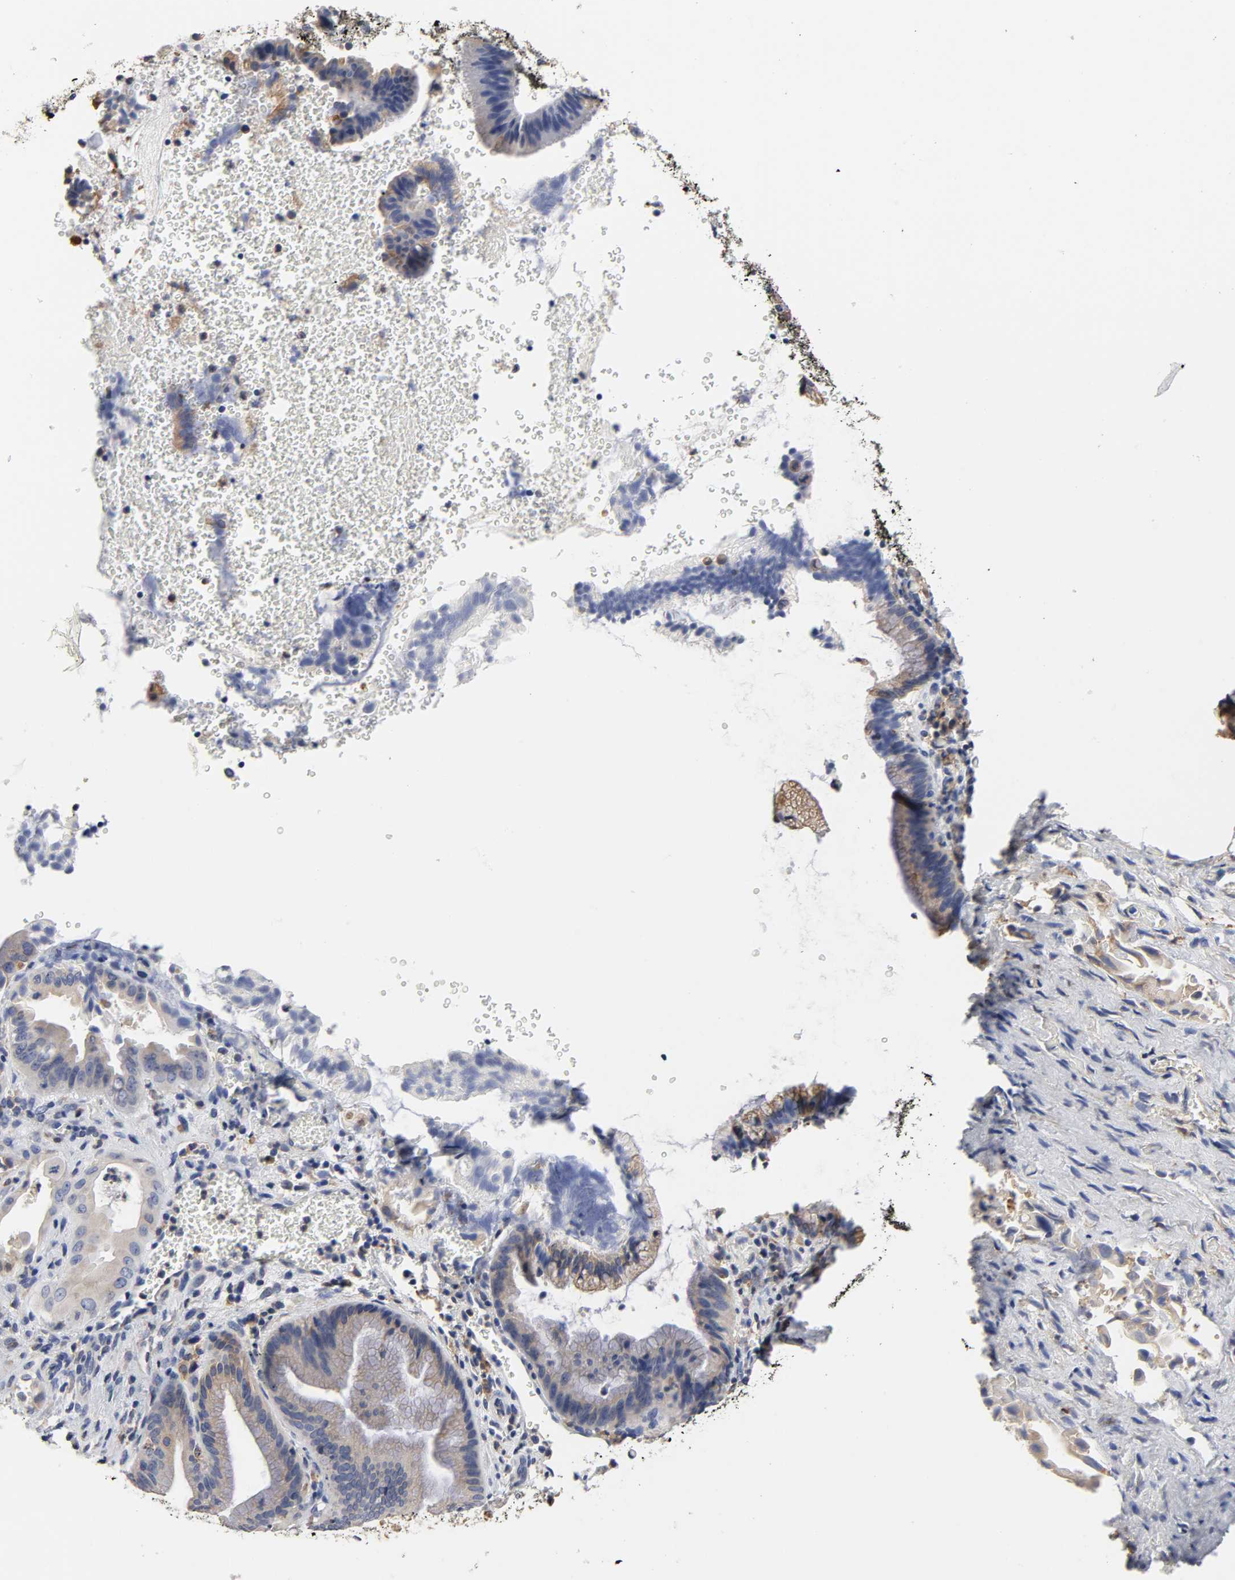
{"staining": {"intensity": "weak", "quantity": ">75%", "location": "cytoplasmic/membranous"}, "tissue": "liver cancer", "cell_type": "Tumor cells", "image_type": "cancer", "snomed": [{"axis": "morphology", "description": "Cholangiocarcinoma"}, {"axis": "topography", "description": "Liver"}], "caption": "A brown stain labels weak cytoplasmic/membranous staining of a protein in cholangiocarcinoma (liver) tumor cells.", "gene": "HCK", "patient": {"sex": "male", "age": 58}}